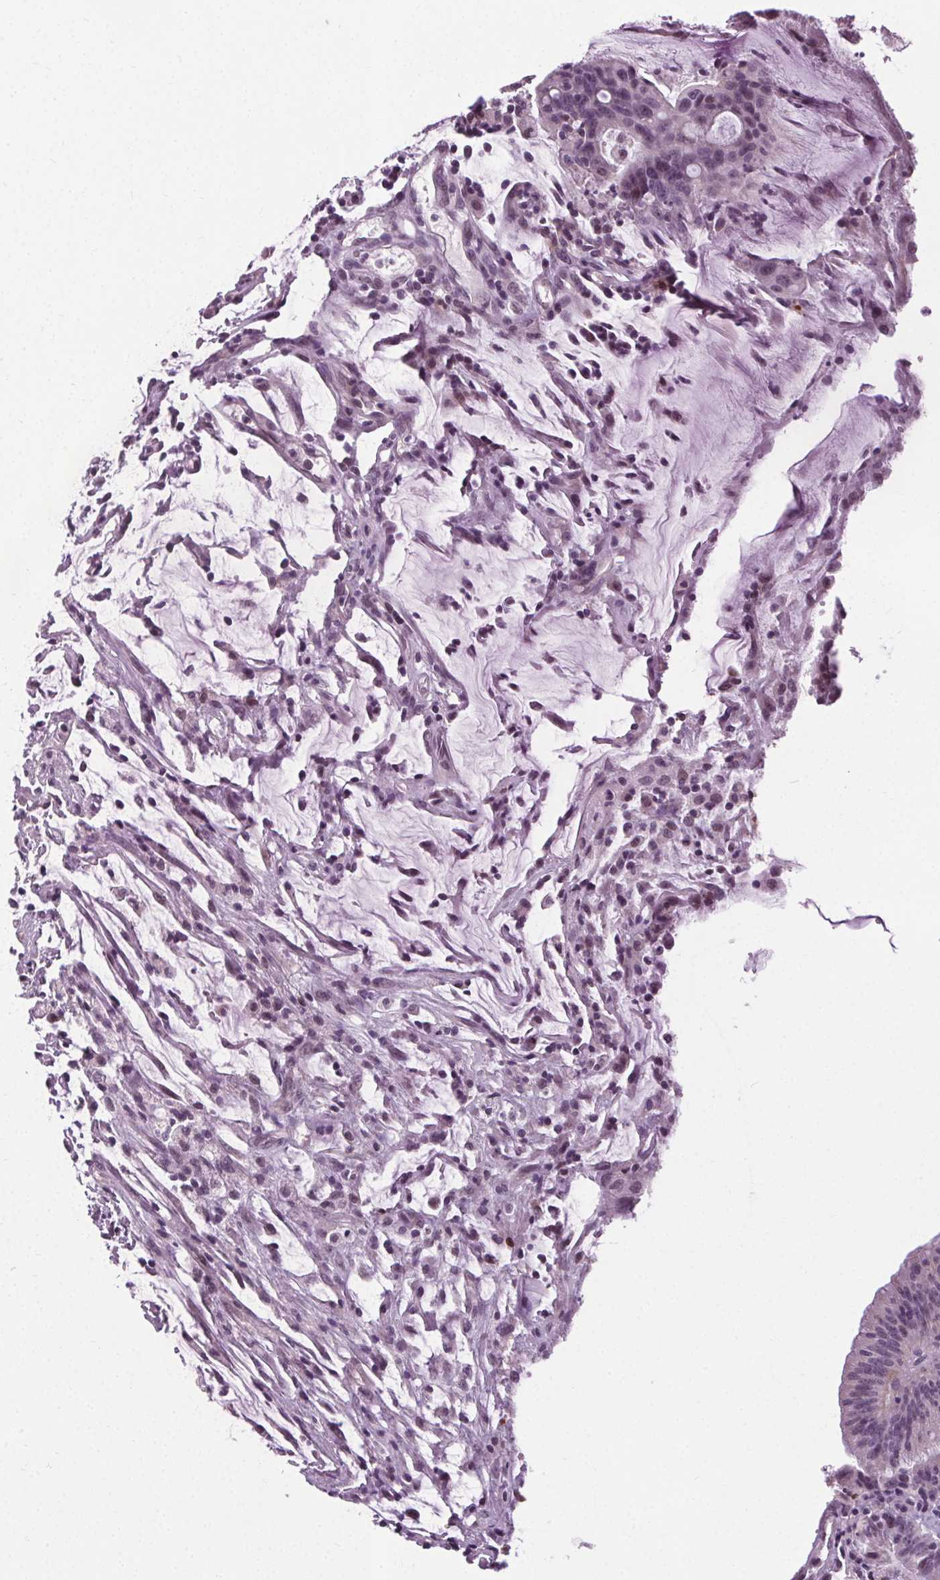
{"staining": {"intensity": "negative", "quantity": "none", "location": "none"}, "tissue": "colorectal cancer", "cell_type": "Tumor cells", "image_type": "cancer", "snomed": [{"axis": "morphology", "description": "Adenocarcinoma, NOS"}, {"axis": "topography", "description": "Colon"}], "caption": "IHC histopathology image of colorectal adenocarcinoma stained for a protein (brown), which displays no staining in tumor cells. Nuclei are stained in blue.", "gene": "CEBPA", "patient": {"sex": "female", "age": 78}}